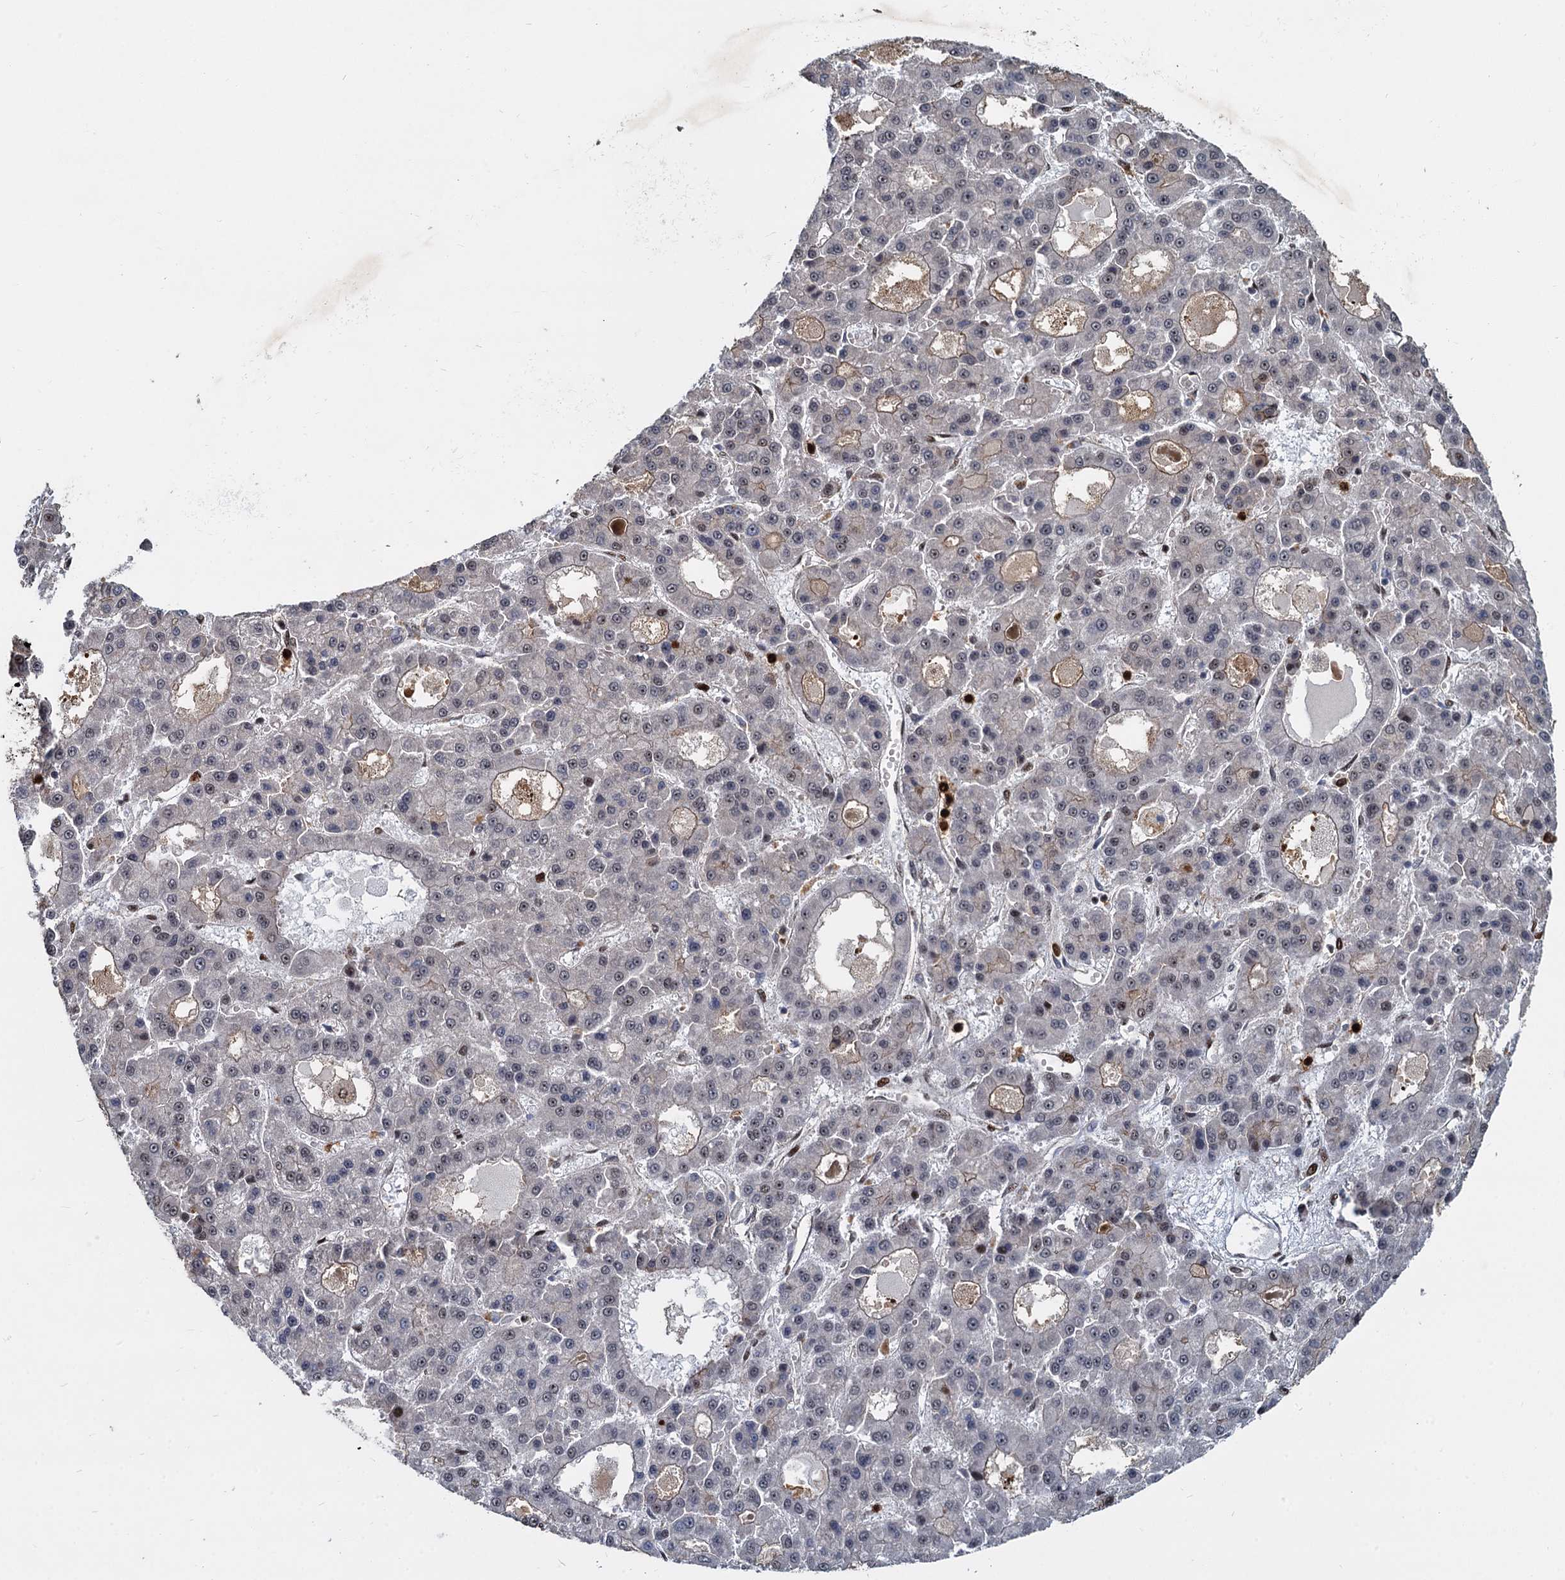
{"staining": {"intensity": "weak", "quantity": "<25%", "location": "cytoplasmic/membranous,nuclear"}, "tissue": "liver cancer", "cell_type": "Tumor cells", "image_type": "cancer", "snomed": [{"axis": "morphology", "description": "Carcinoma, Hepatocellular, NOS"}, {"axis": "topography", "description": "Liver"}], "caption": "There is no significant positivity in tumor cells of hepatocellular carcinoma (liver). (DAB (3,3'-diaminobenzidine) immunohistochemistry, high magnification).", "gene": "ANKRD49", "patient": {"sex": "male", "age": 70}}